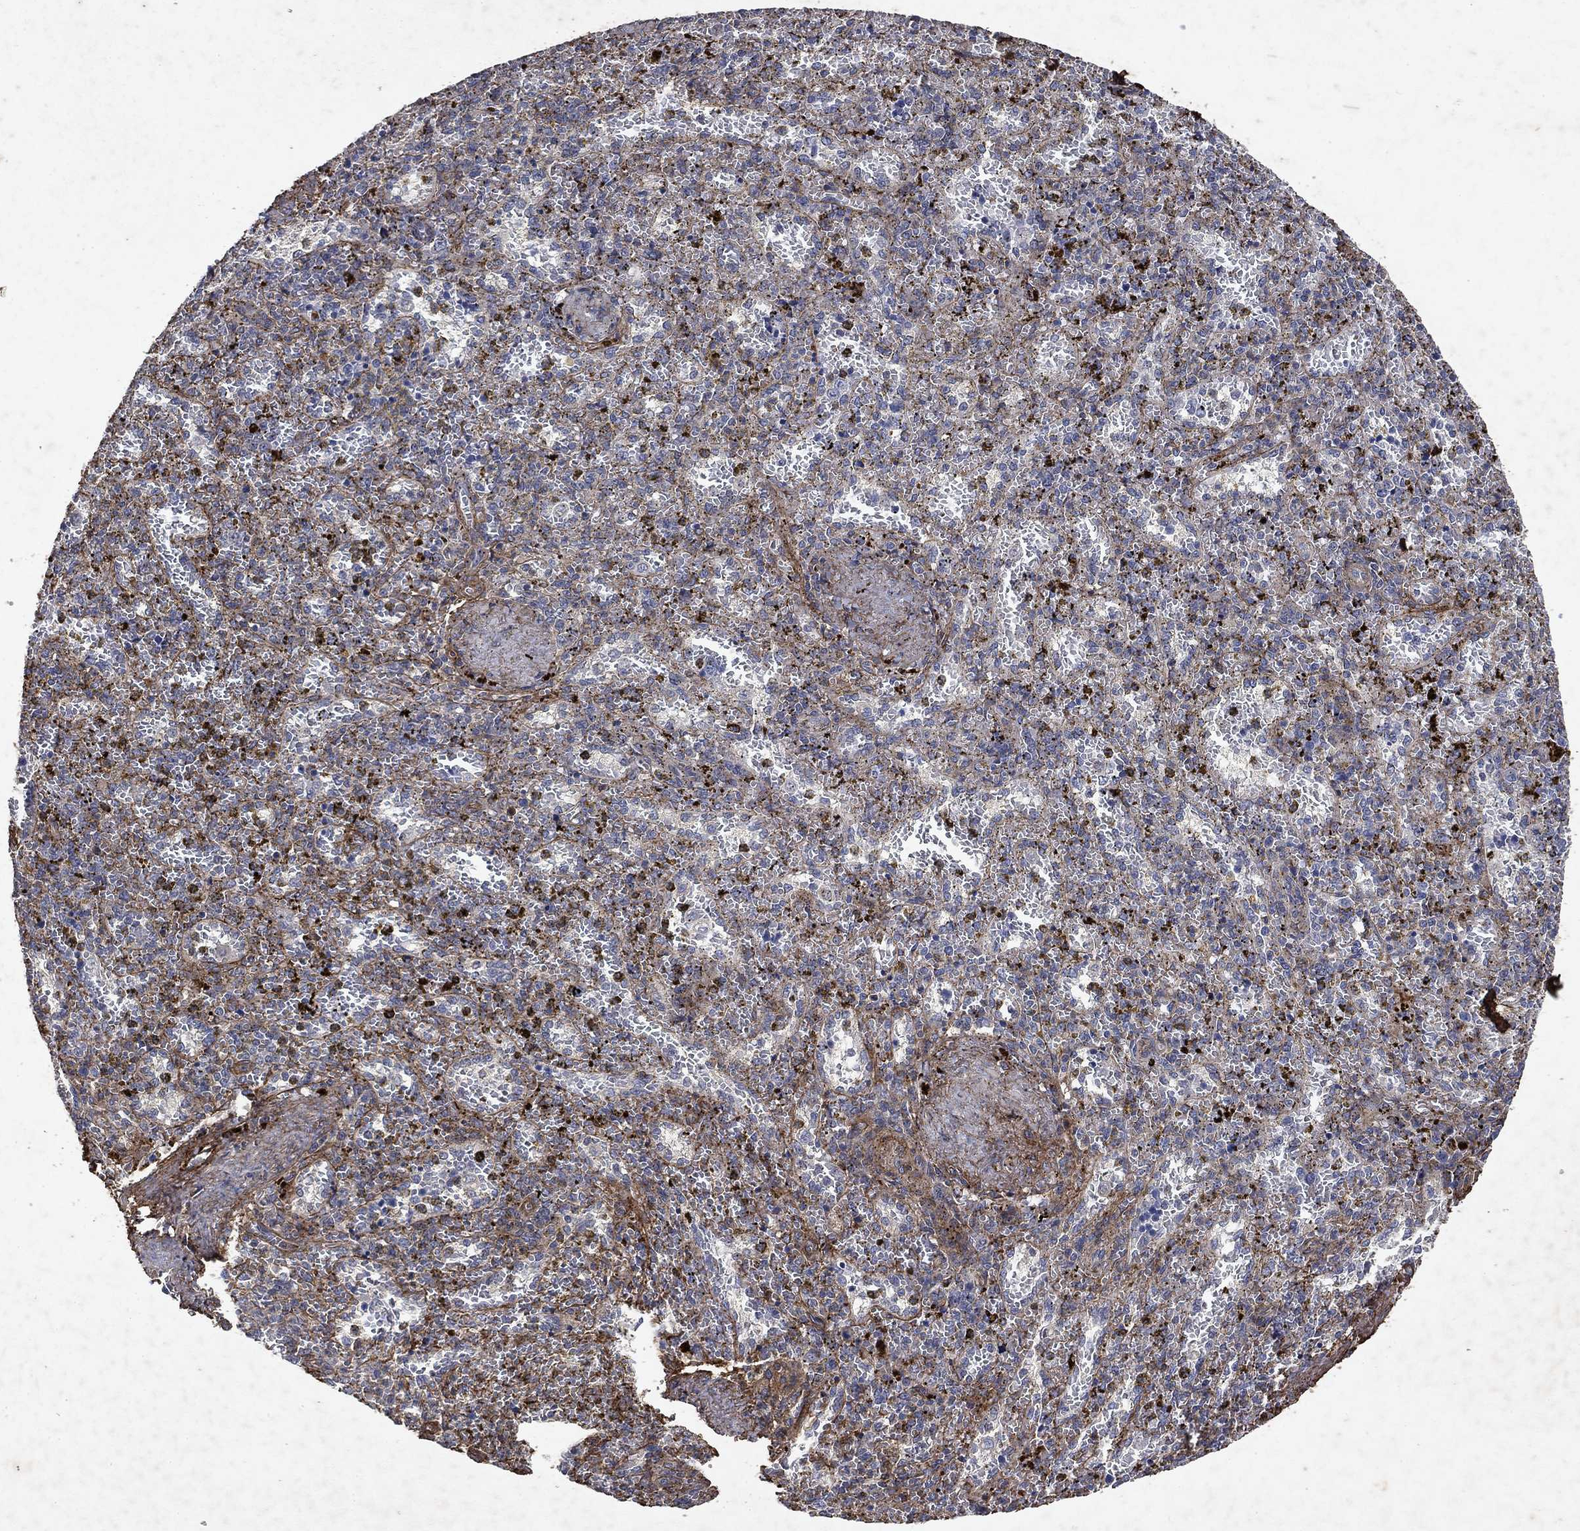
{"staining": {"intensity": "negative", "quantity": "none", "location": "none"}, "tissue": "spleen", "cell_type": "Cells in red pulp", "image_type": "normal", "snomed": [{"axis": "morphology", "description": "Normal tissue, NOS"}, {"axis": "topography", "description": "Spleen"}], "caption": "The histopathology image shows no staining of cells in red pulp in unremarkable spleen.", "gene": "COL4A2", "patient": {"sex": "female", "age": 50}}